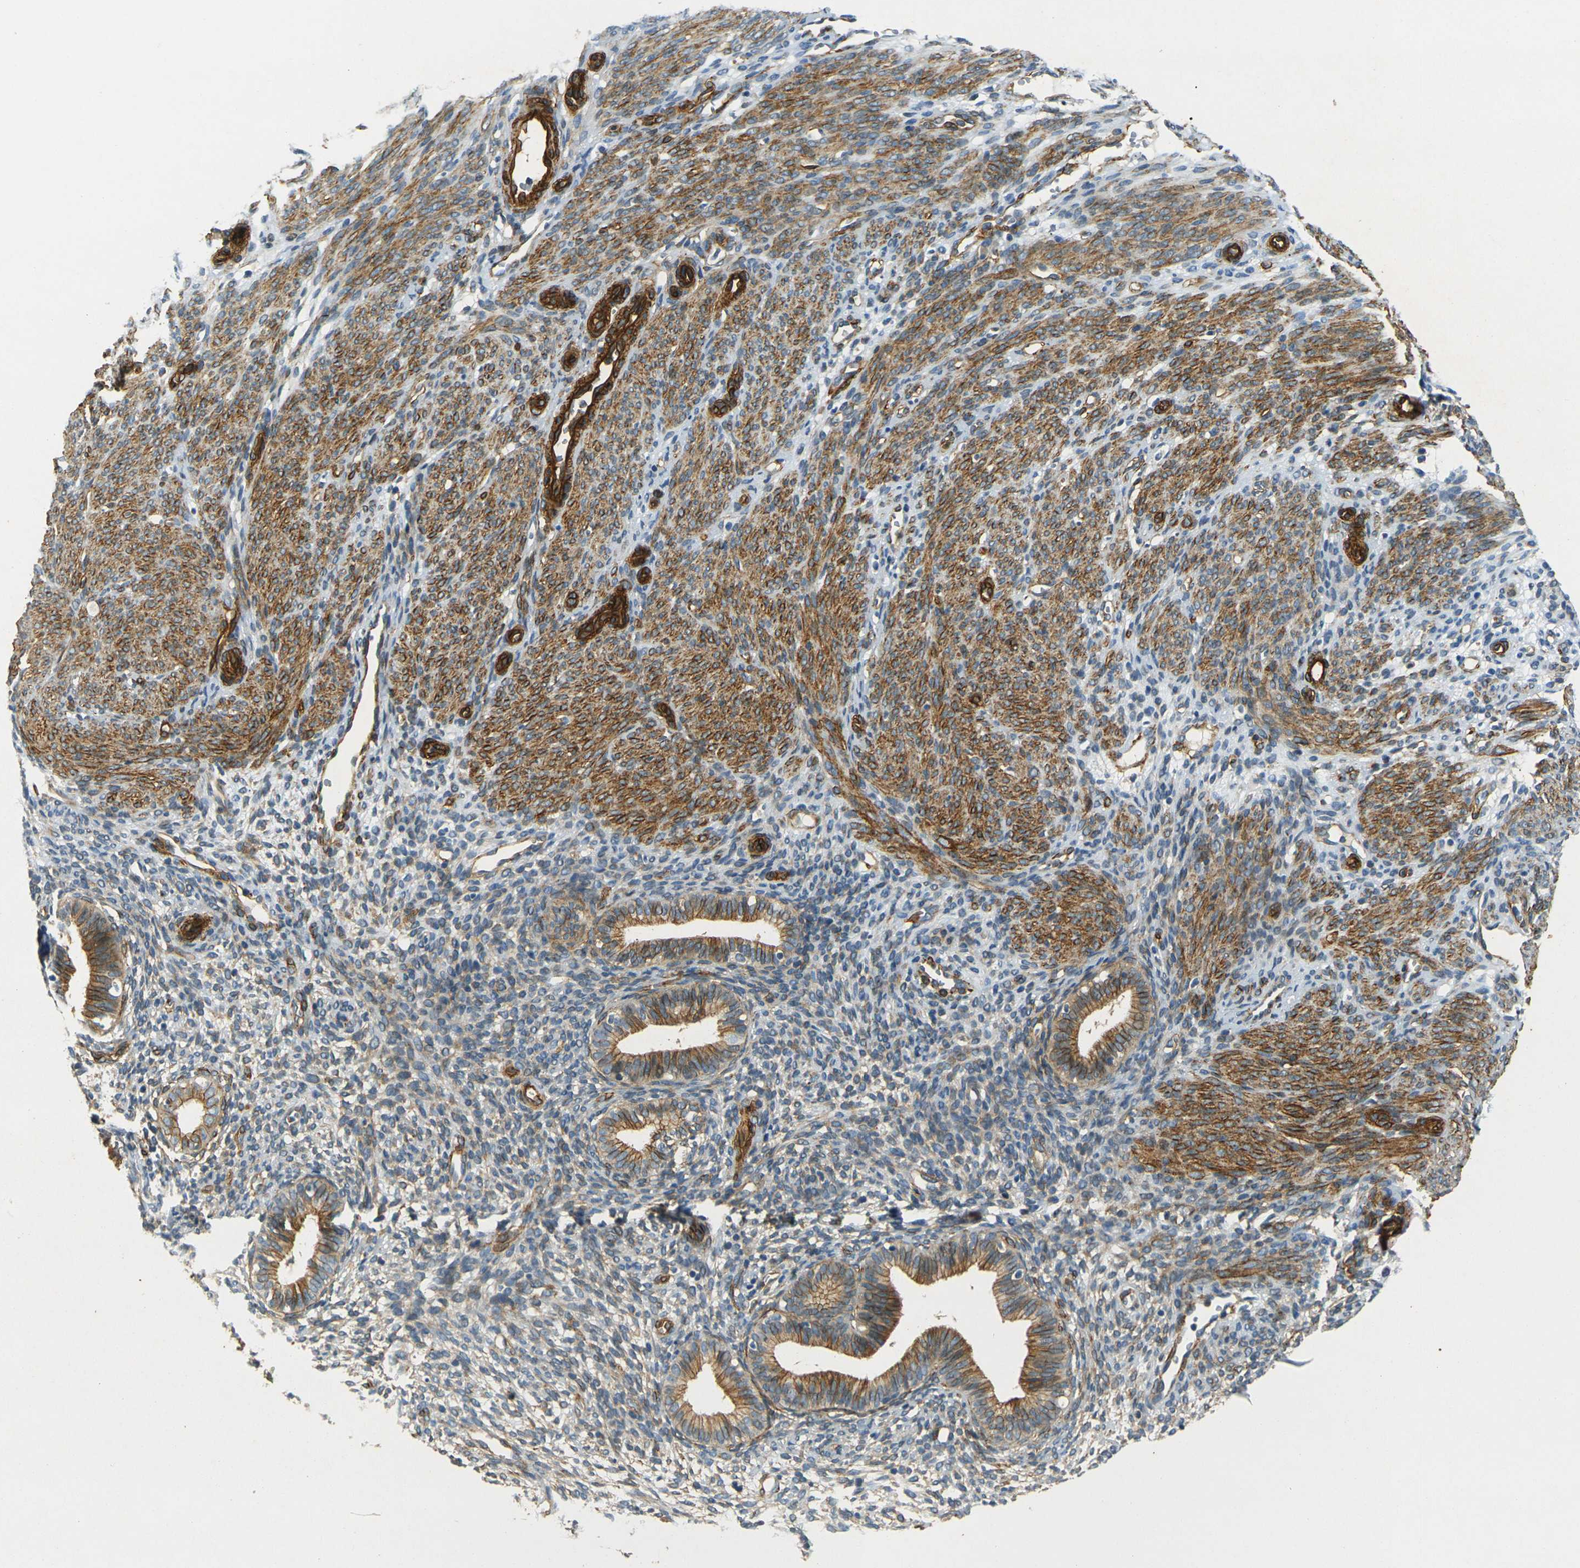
{"staining": {"intensity": "moderate", "quantity": "<25%", "location": "cytoplasmic/membranous"}, "tissue": "endometrium", "cell_type": "Cells in endometrial stroma", "image_type": "normal", "snomed": [{"axis": "morphology", "description": "Normal tissue, NOS"}, {"axis": "morphology", "description": "Adenocarcinoma, NOS"}, {"axis": "topography", "description": "Endometrium"}, {"axis": "topography", "description": "Ovary"}], "caption": "The image displays a brown stain indicating the presence of a protein in the cytoplasmic/membranous of cells in endometrial stroma in endometrium.", "gene": "EPHA7", "patient": {"sex": "female", "age": 68}}